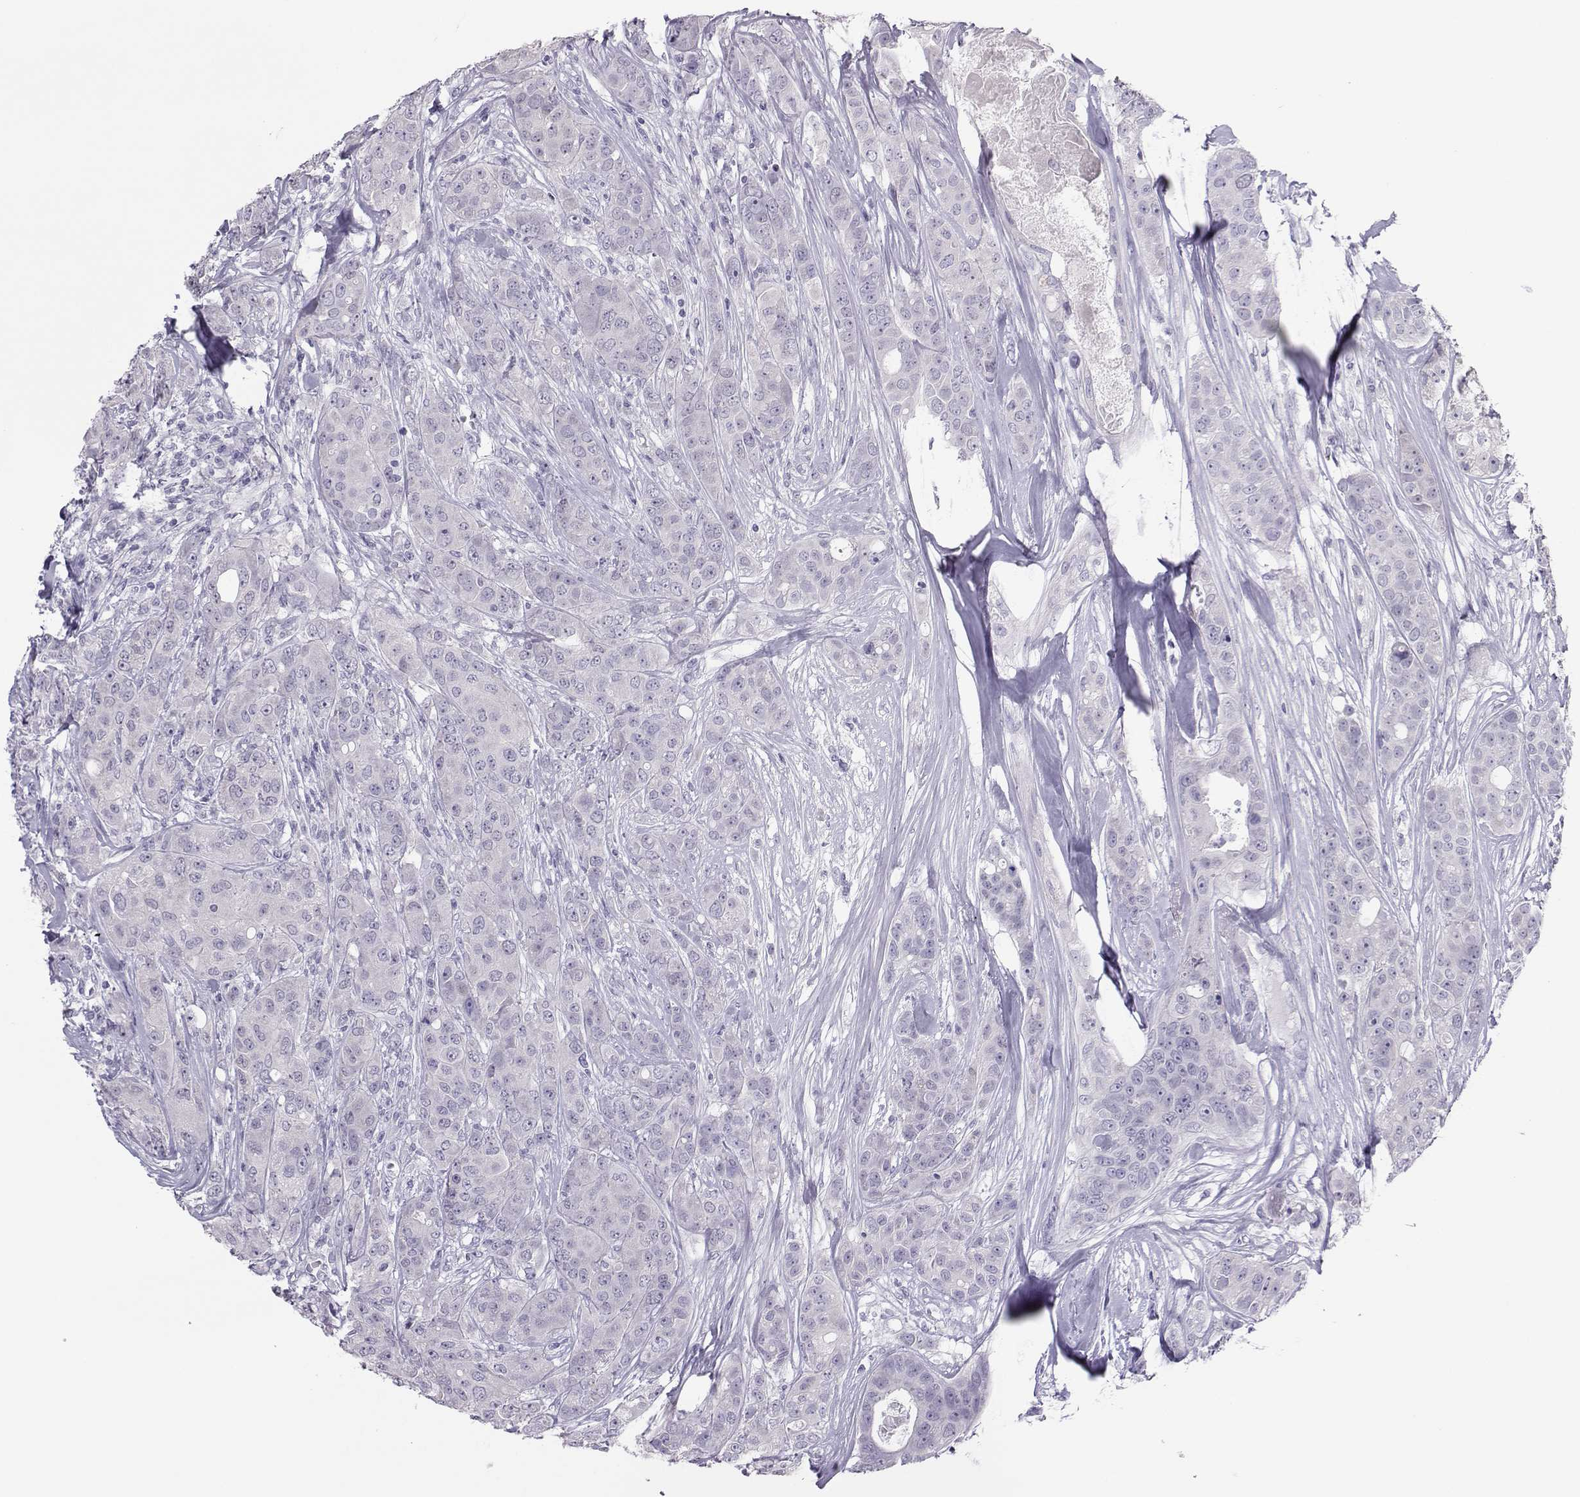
{"staining": {"intensity": "negative", "quantity": "none", "location": "none"}, "tissue": "breast cancer", "cell_type": "Tumor cells", "image_type": "cancer", "snomed": [{"axis": "morphology", "description": "Duct carcinoma"}, {"axis": "topography", "description": "Breast"}], "caption": "This is a photomicrograph of immunohistochemistry staining of breast cancer, which shows no staining in tumor cells.", "gene": "TRPM7", "patient": {"sex": "female", "age": 43}}